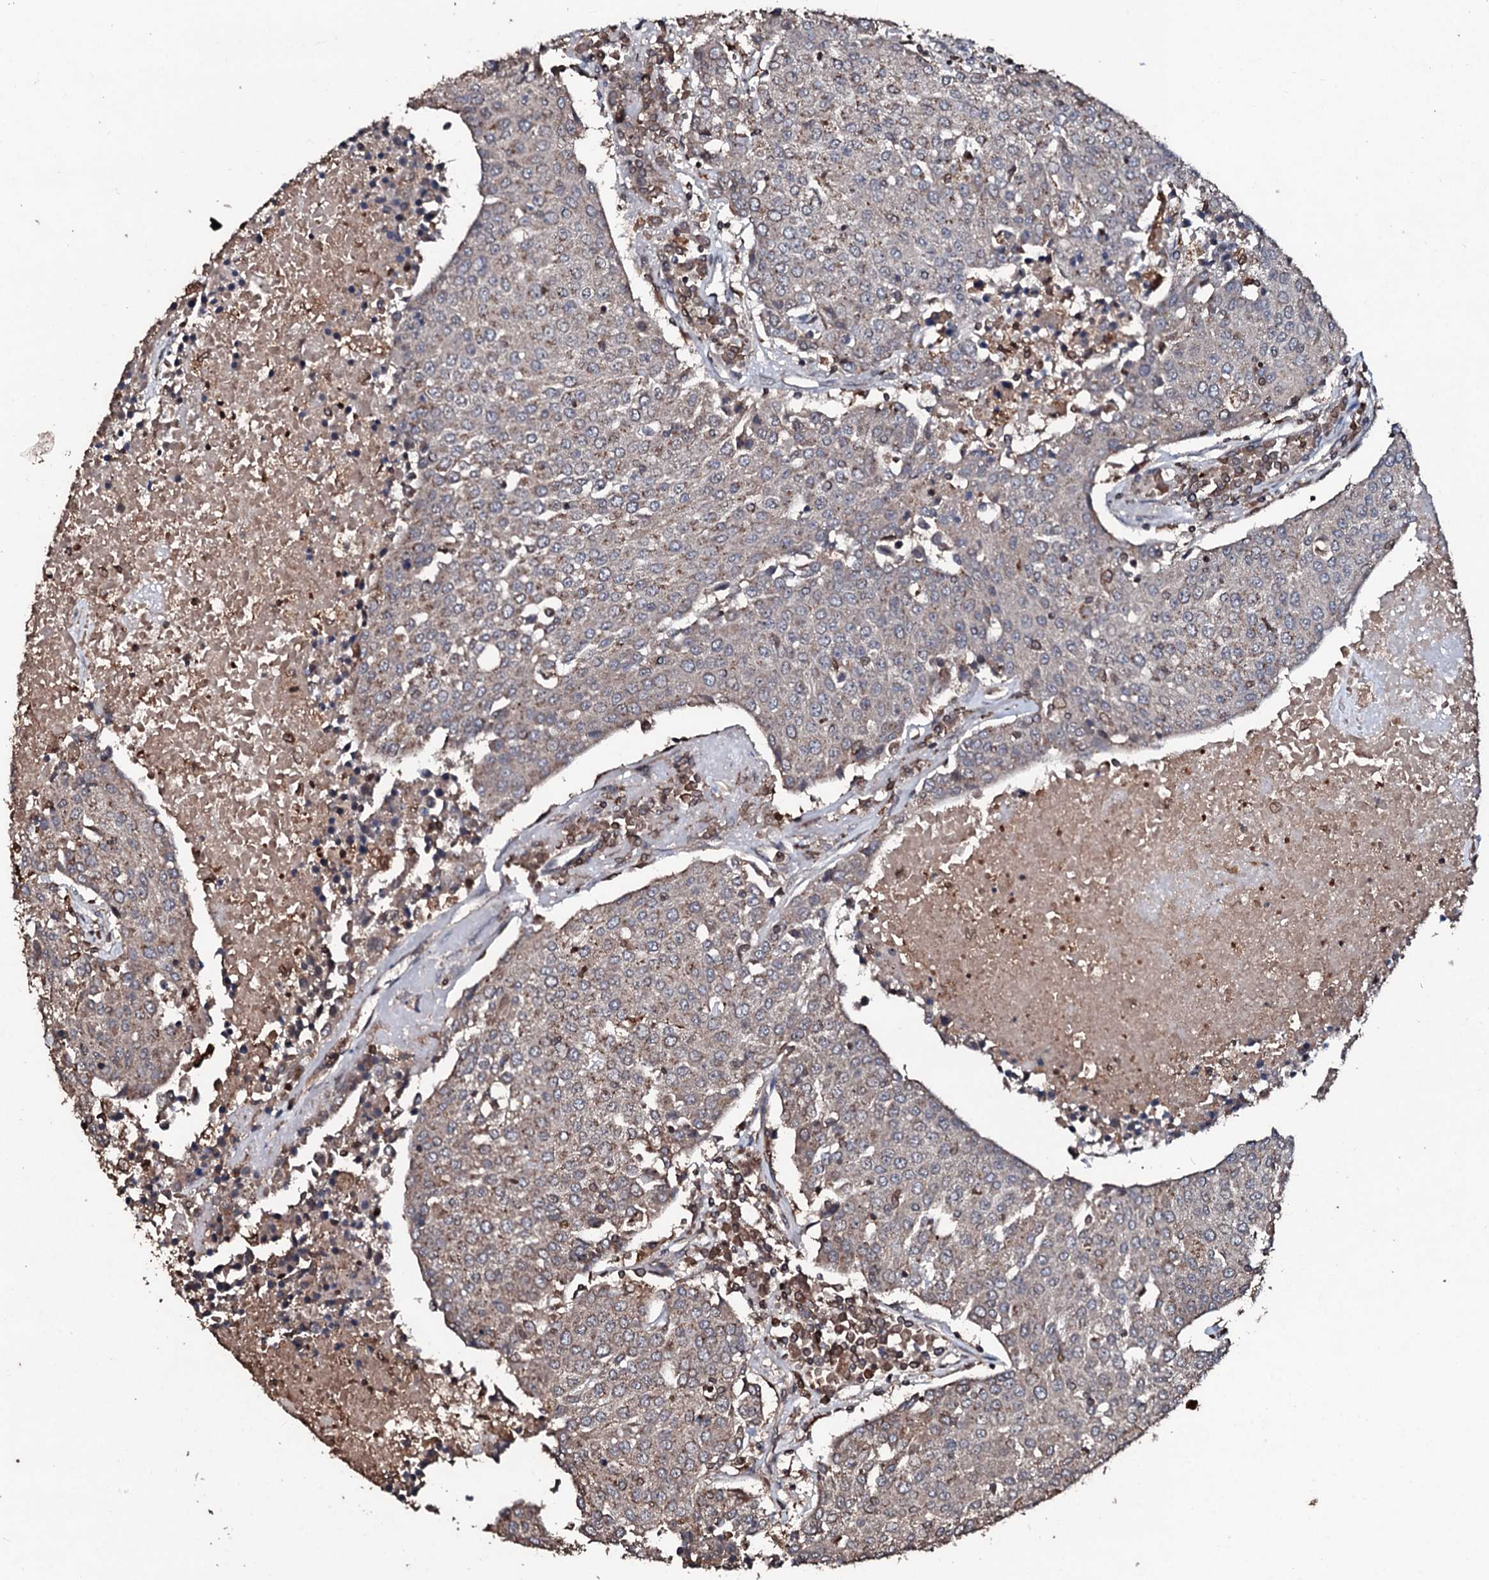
{"staining": {"intensity": "moderate", "quantity": "25%-75%", "location": "cytoplasmic/membranous"}, "tissue": "urothelial cancer", "cell_type": "Tumor cells", "image_type": "cancer", "snomed": [{"axis": "morphology", "description": "Urothelial carcinoma, High grade"}, {"axis": "topography", "description": "Urinary bladder"}], "caption": "Brown immunohistochemical staining in urothelial carcinoma (high-grade) displays moderate cytoplasmic/membranous positivity in about 25%-75% of tumor cells. (DAB (3,3'-diaminobenzidine) IHC with brightfield microscopy, high magnification).", "gene": "SDHAF2", "patient": {"sex": "female", "age": 85}}